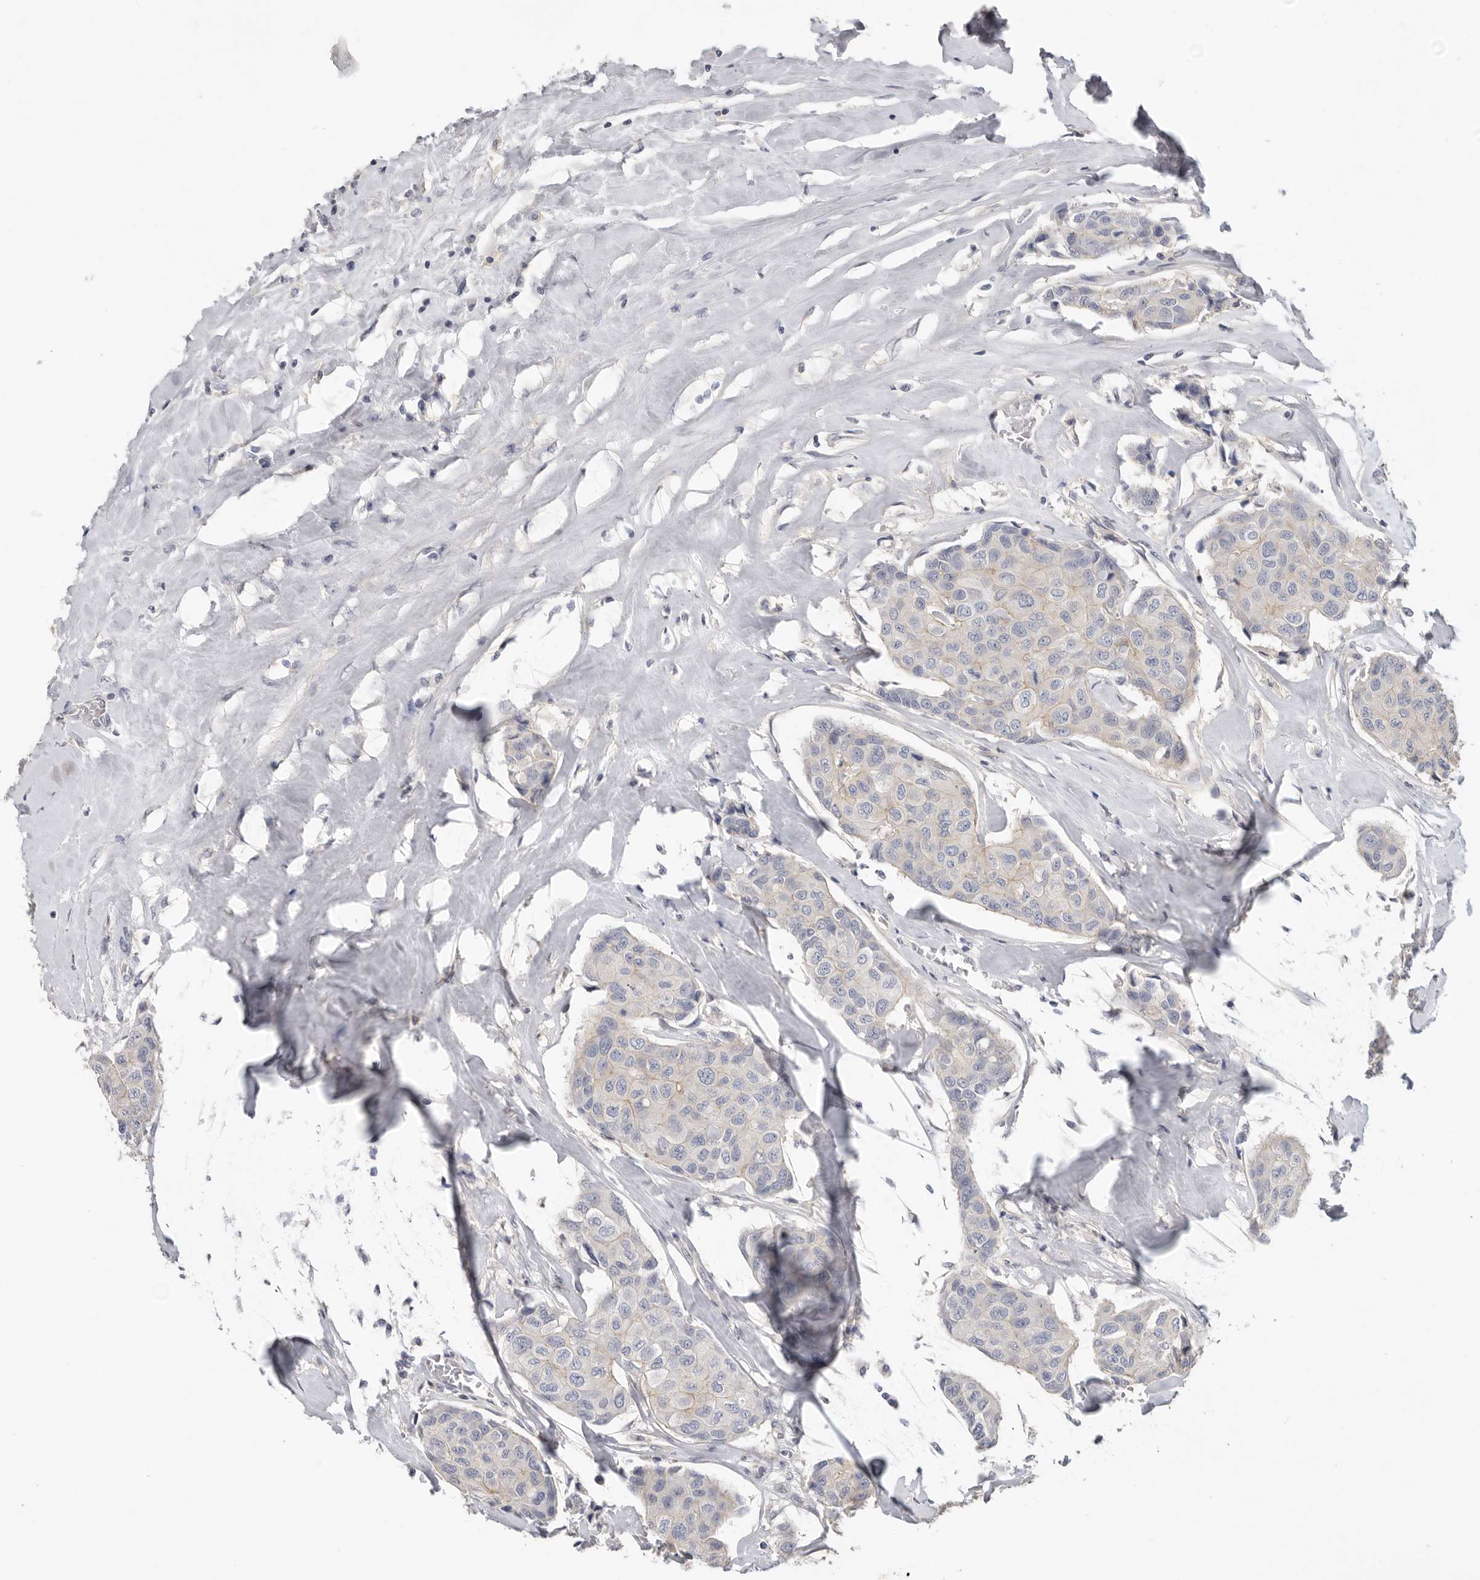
{"staining": {"intensity": "weak", "quantity": "<25%", "location": "cytoplasmic/membranous"}, "tissue": "breast cancer", "cell_type": "Tumor cells", "image_type": "cancer", "snomed": [{"axis": "morphology", "description": "Duct carcinoma"}, {"axis": "topography", "description": "Breast"}], "caption": "A high-resolution photomicrograph shows immunohistochemistry (IHC) staining of breast cancer (infiltrating ductal carcinoma), which shows no significant staining in tumor cells.", "gene": "WDTC1", "patient": {"sex": "female", "age": 80}}